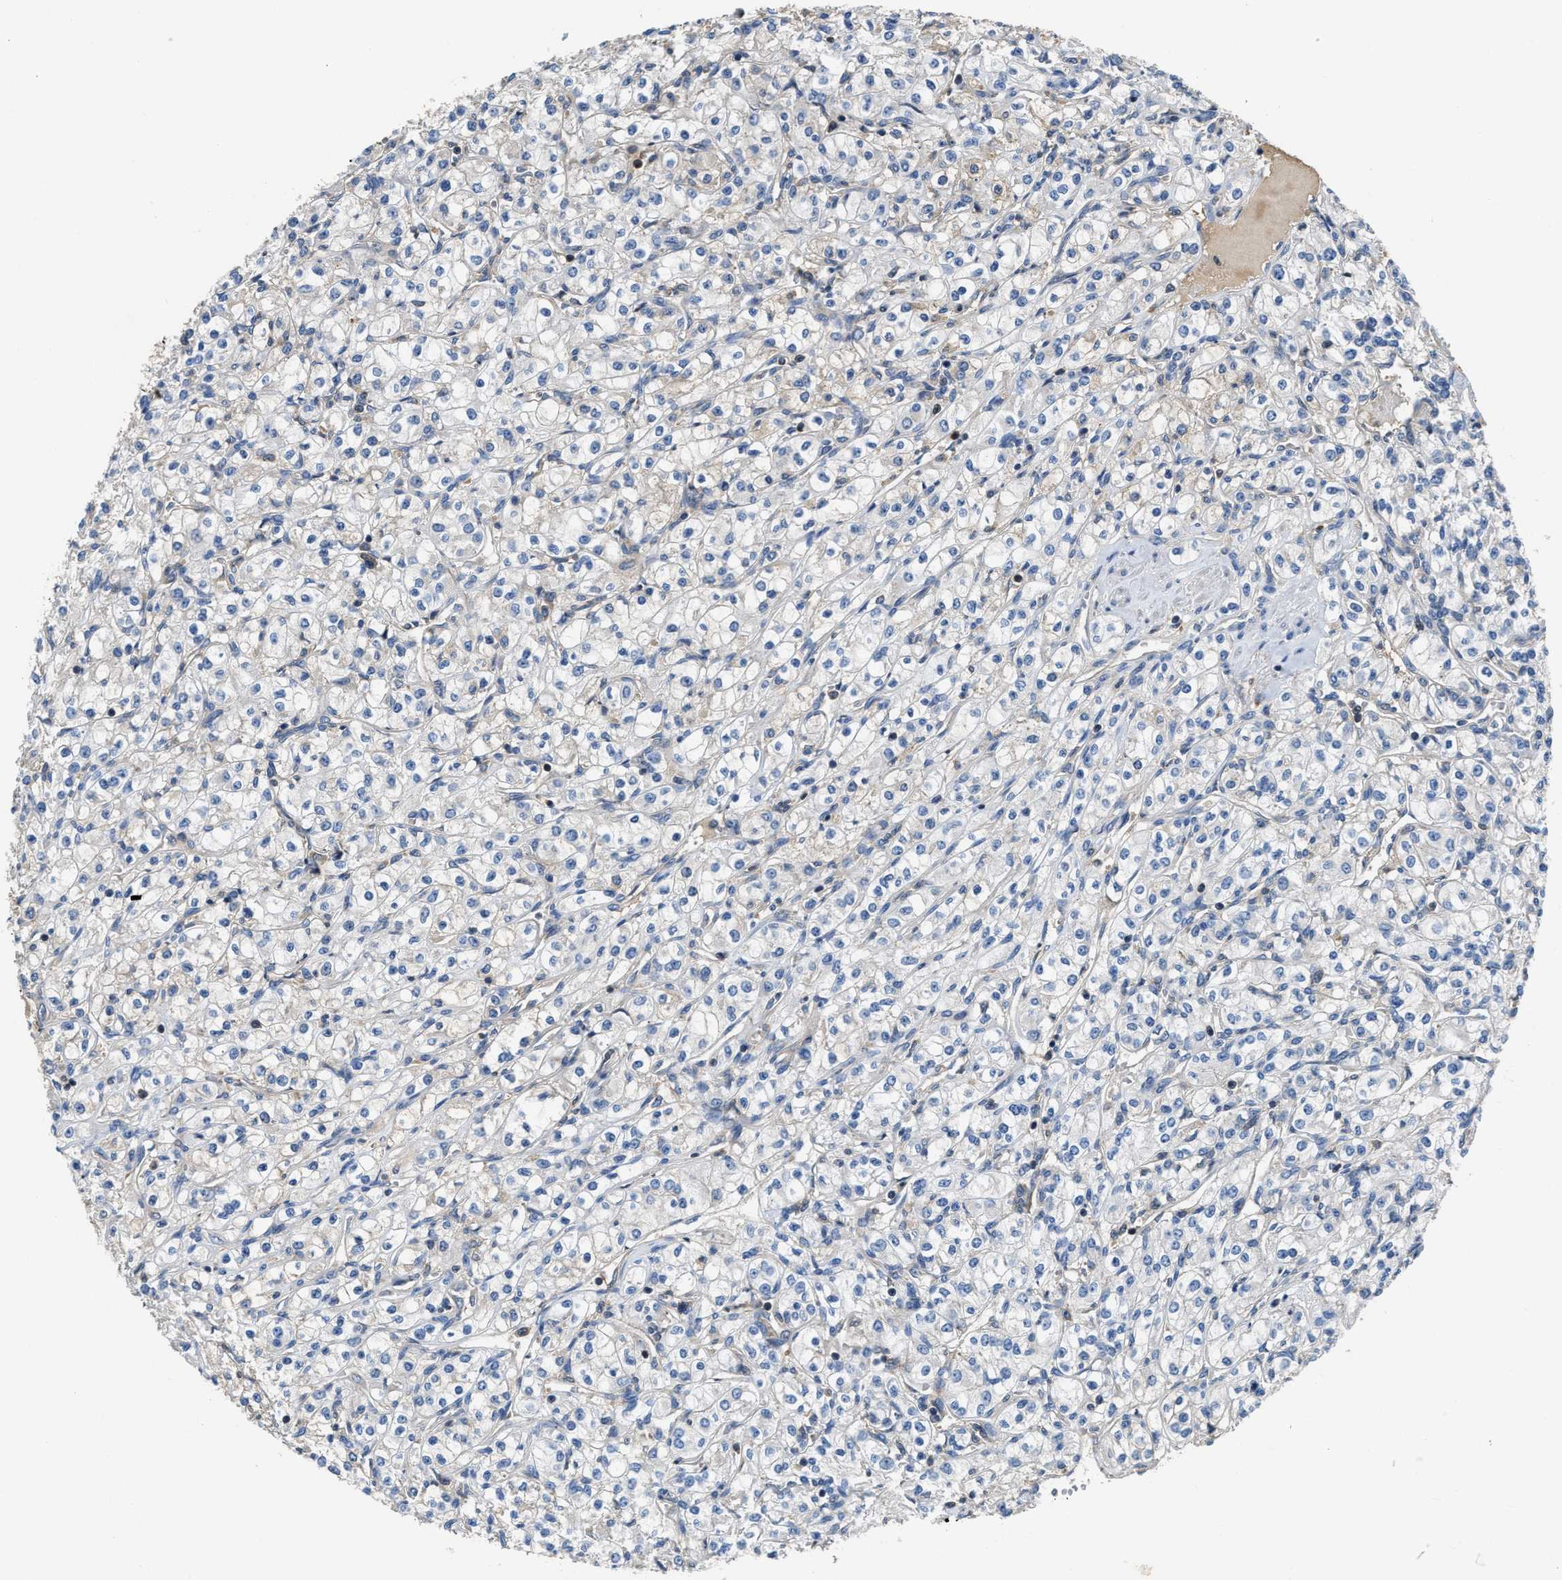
{"staining": {"intensity": "negative", "quantity": "none", "location": "none"}, "tissue": "renal cancer", "cell_type": "Tumor cells", "image_type": "cancer", "snomed": [{"axis": "morphology", "description": "Adenocarcinoma, NOS"}, {"axis": "topography", "description": "Kidney"}], "caption": "This is an immunohistochemistry (IHC) photomicrograph of human renal cancer (adenocarcinoma). There is no staining in tumor cells.", "gene": "OSTF1", "patient": {"sex": "male", "age": 77}}